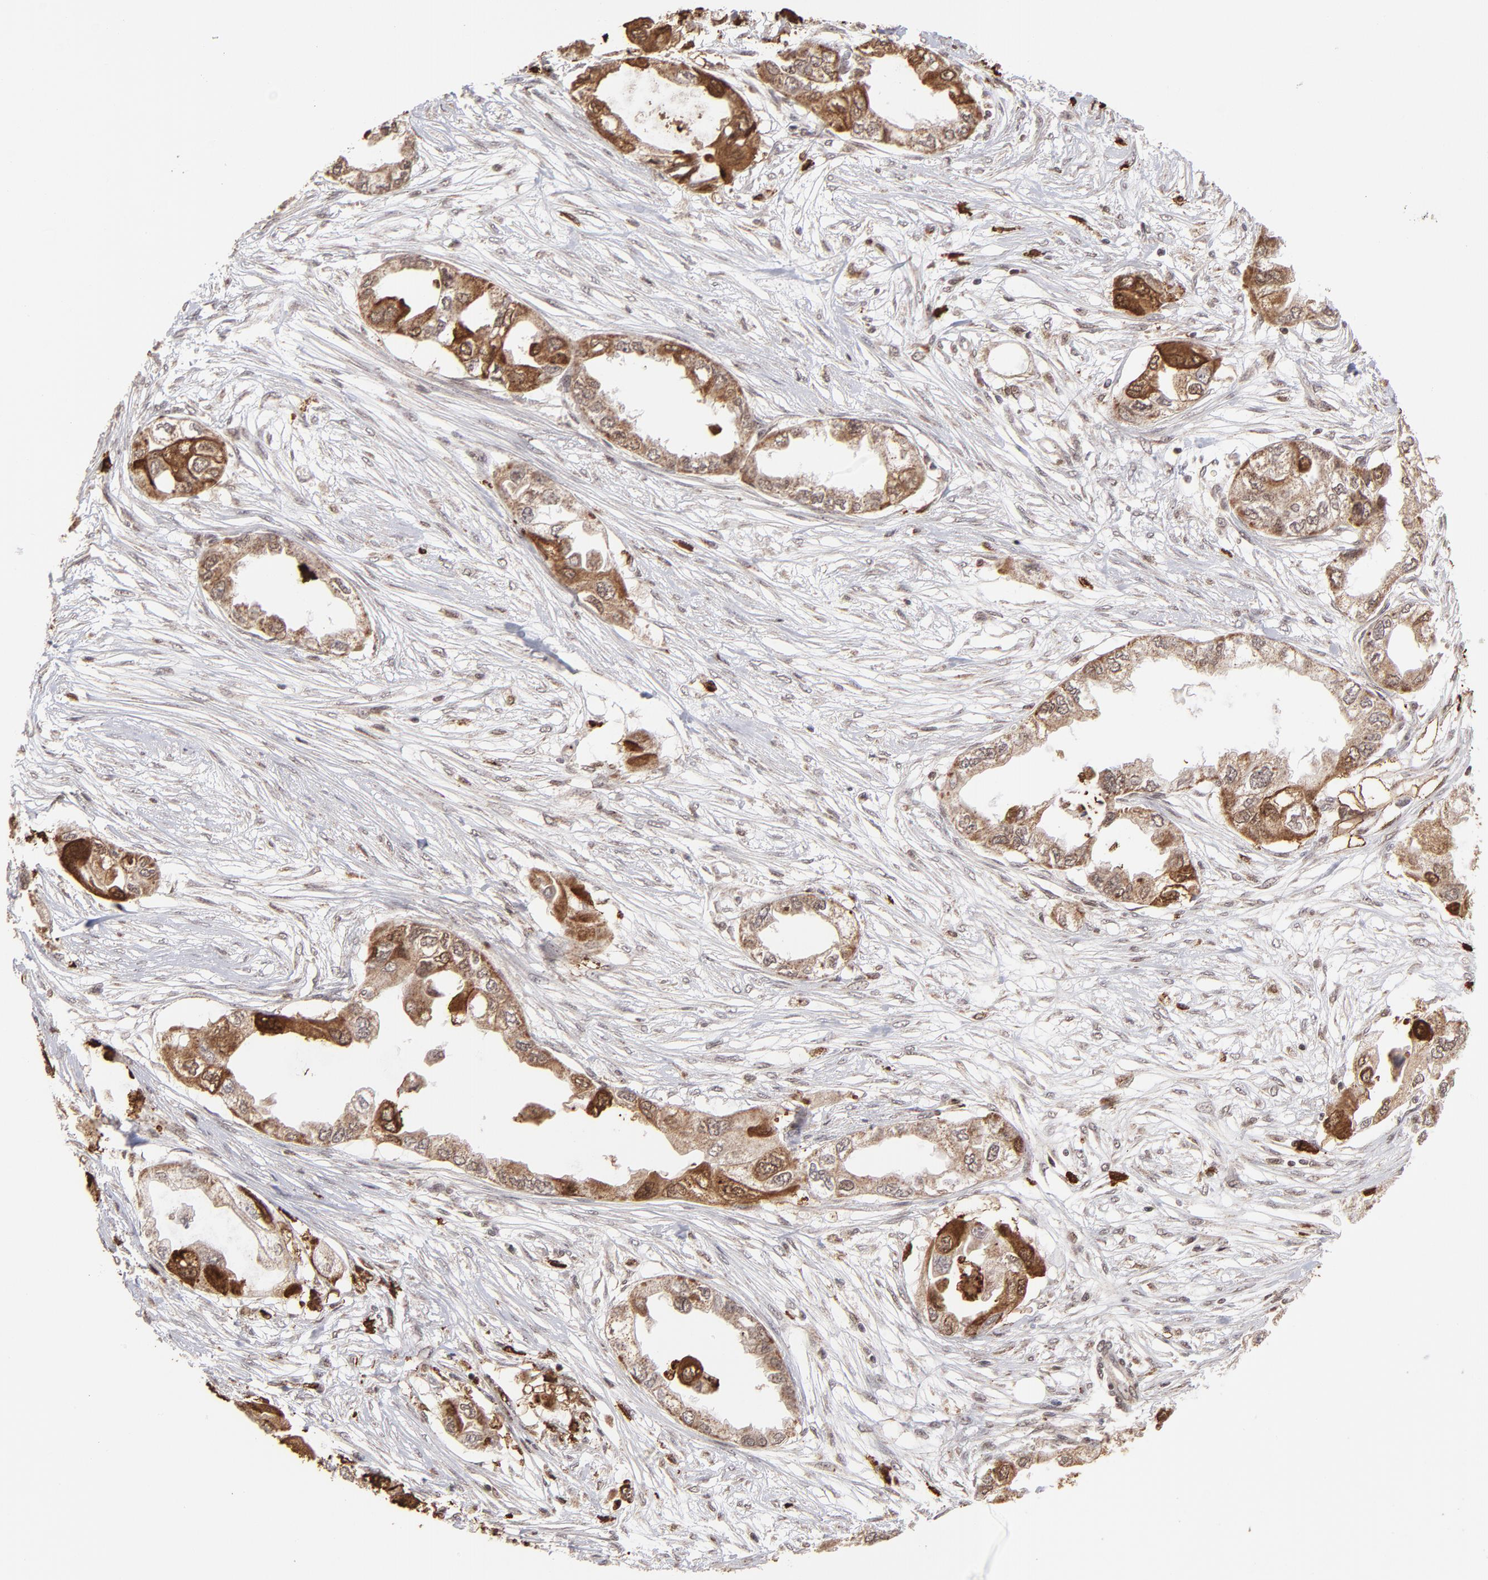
{"staining": {"intensity": "moderate", "quantity": ">75%", "location": "cytoplasmic/membranous"}, "tissue": "endometrial cancer", "cell_type": "Tumor cells", "image_type": "cancer", "snomed": [{"axis": "morphology", "description": "Adenocarcinoma, NOS"}, {"axis": "topography", "description": "Endometrium"}], "caption": "A brown stain shows moderate cytoplasmic/membranous staining of a protein in human adenocarcinoma (endometrial) tumor cells.", "gene": "ZFX", "patient": {"sex": "female", "age": 67}}